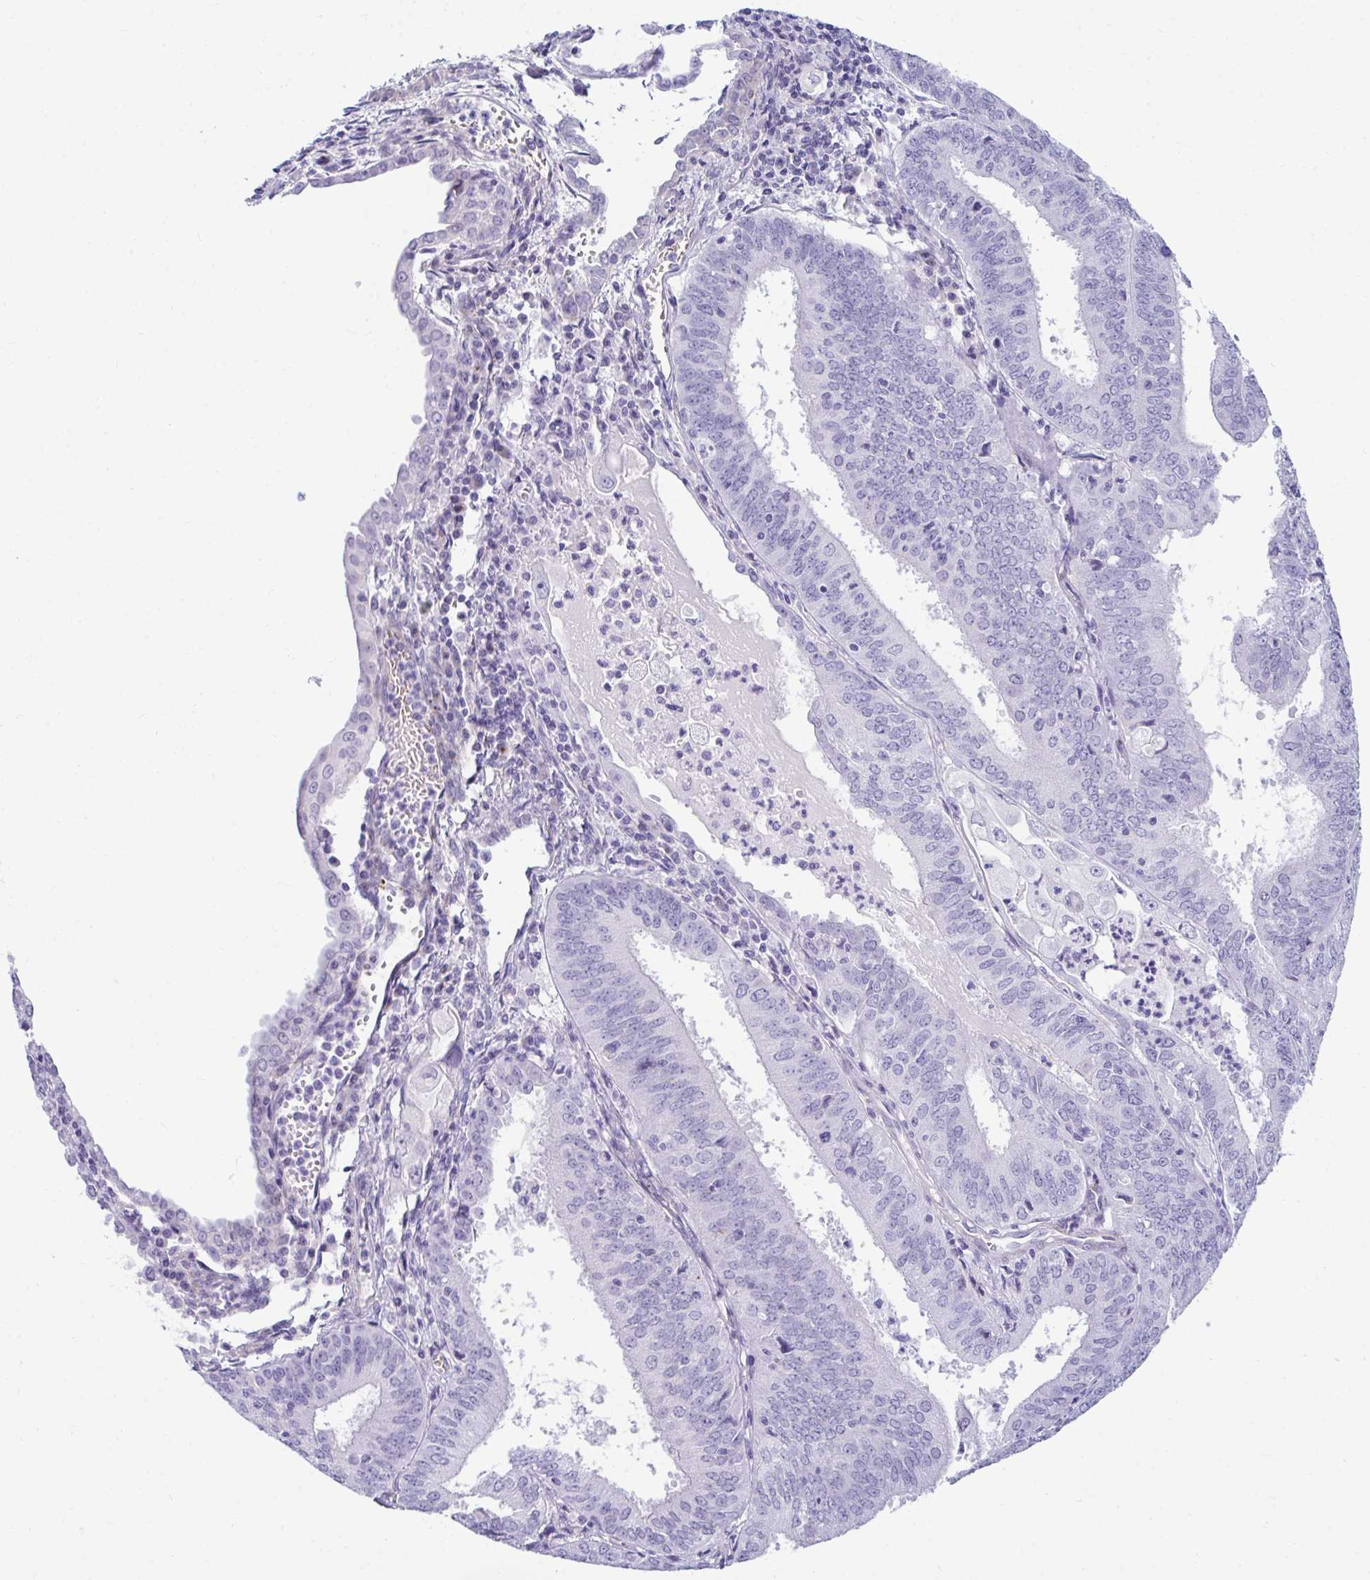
{"staining": {"intensity": "negative", "quantity": "none", "location": "none"}, "tissue": "cervical cancer", "cell_type": "Tumor cells", "image_type": "cancer", "snomed": [{"axis": "morphology", "description": "Adenocarcinoma, NOS"}, {"axis": "topography", "description": "Cervix"}], "caption": "Tumor cells are negative for brown protein staining in cervical adenocarcinoma.", "gene": "UBL3", "patient": {"sex": "female", "age": 56}}